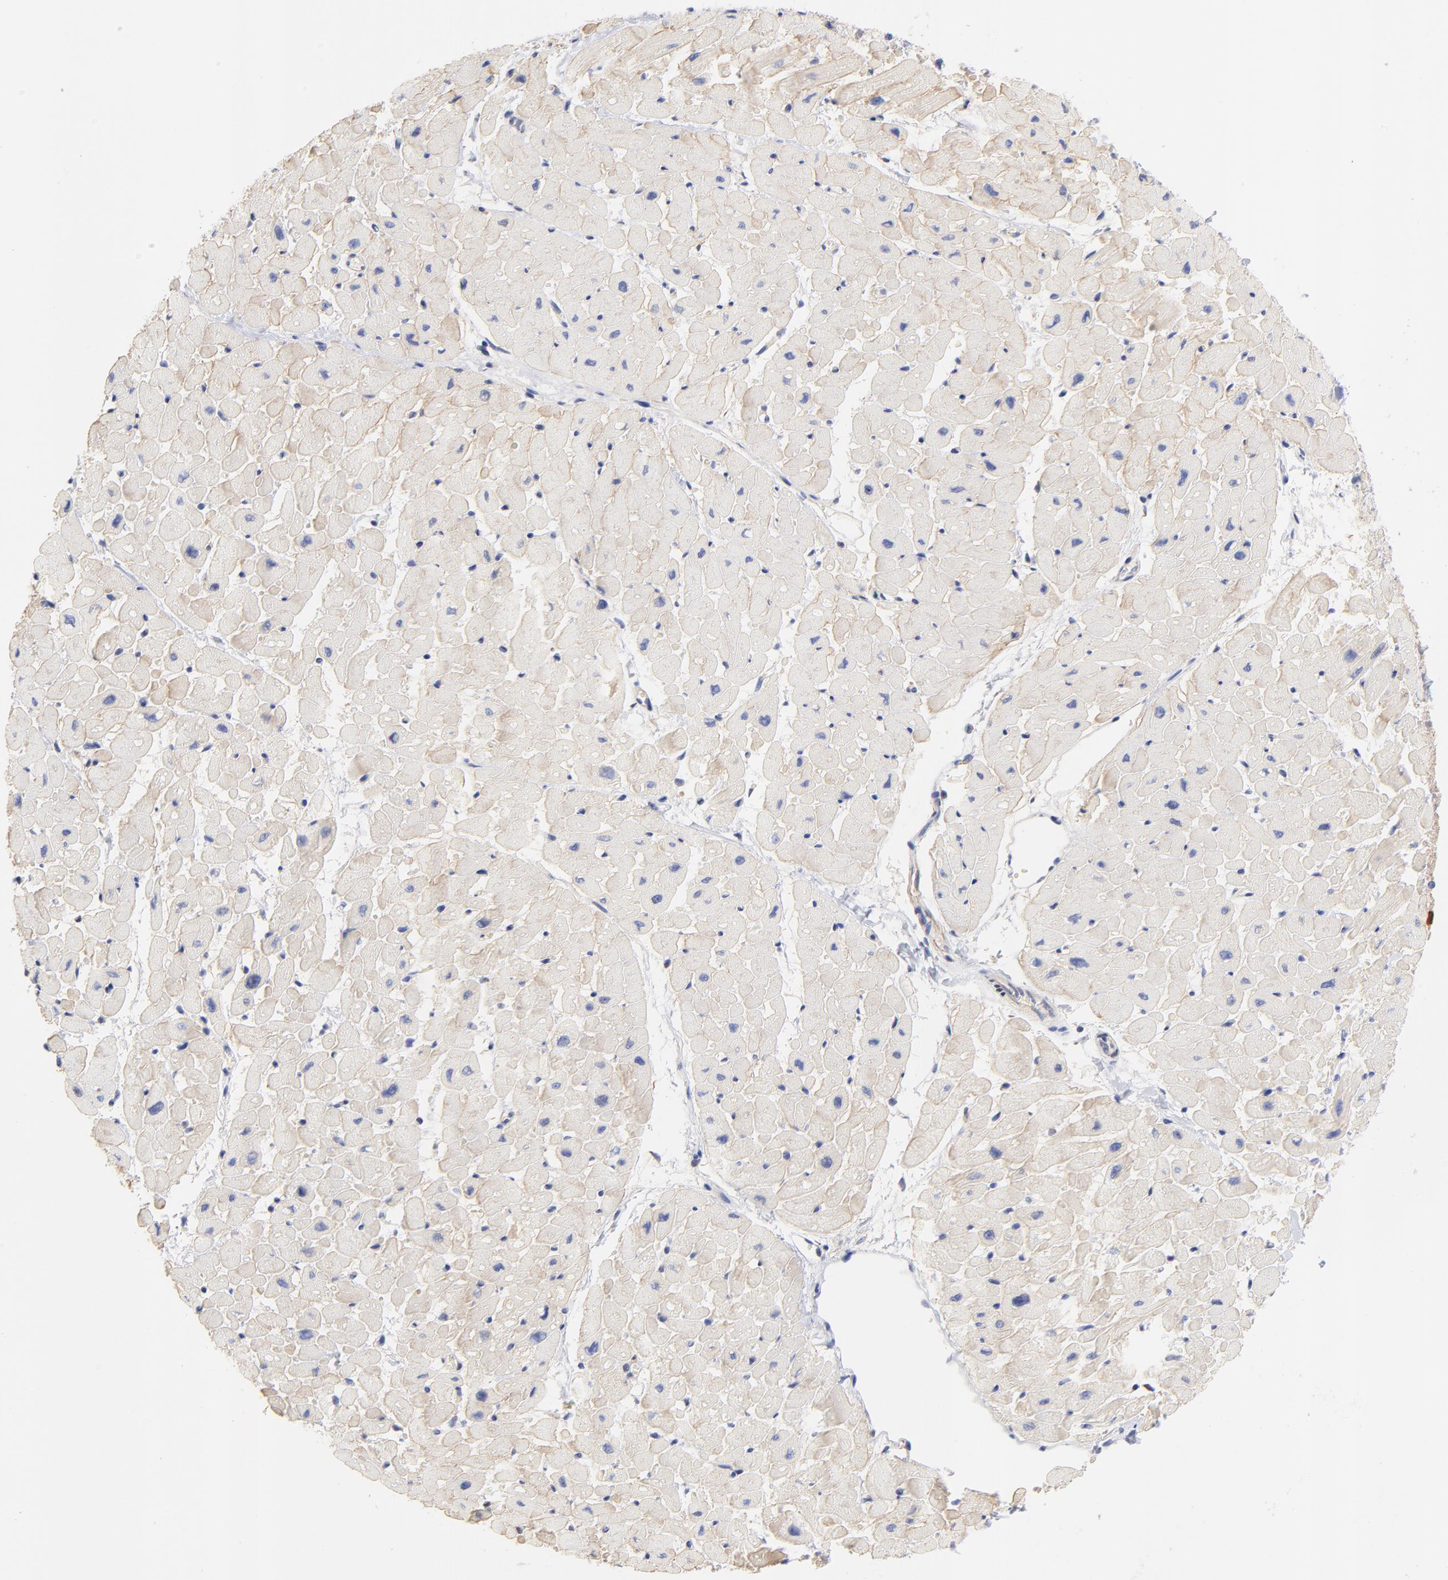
{"staining": {"intensity": "weak", "quantity": "25%-75%", "location": "cytoplasmic/membranous"}, "tissue": "heart muscle", "cell_type": "Cardiomyocytes", "image_type": "normal", "snomed": [{"axis": "morphology", "description": "Normal tissue, NOS"}, {"axis": "topography", "description": "Heart"}], "caption": "Heart muscle stained with IHC exhibits weak cytoplasmic/membranous staining in approximately 25%-75% of cardiomyocytes. The protein is shown in brown color, while the nuclei are stained blue.", "gene": "HS3ST1", "patient": {"sex": "male", "age": 45}}